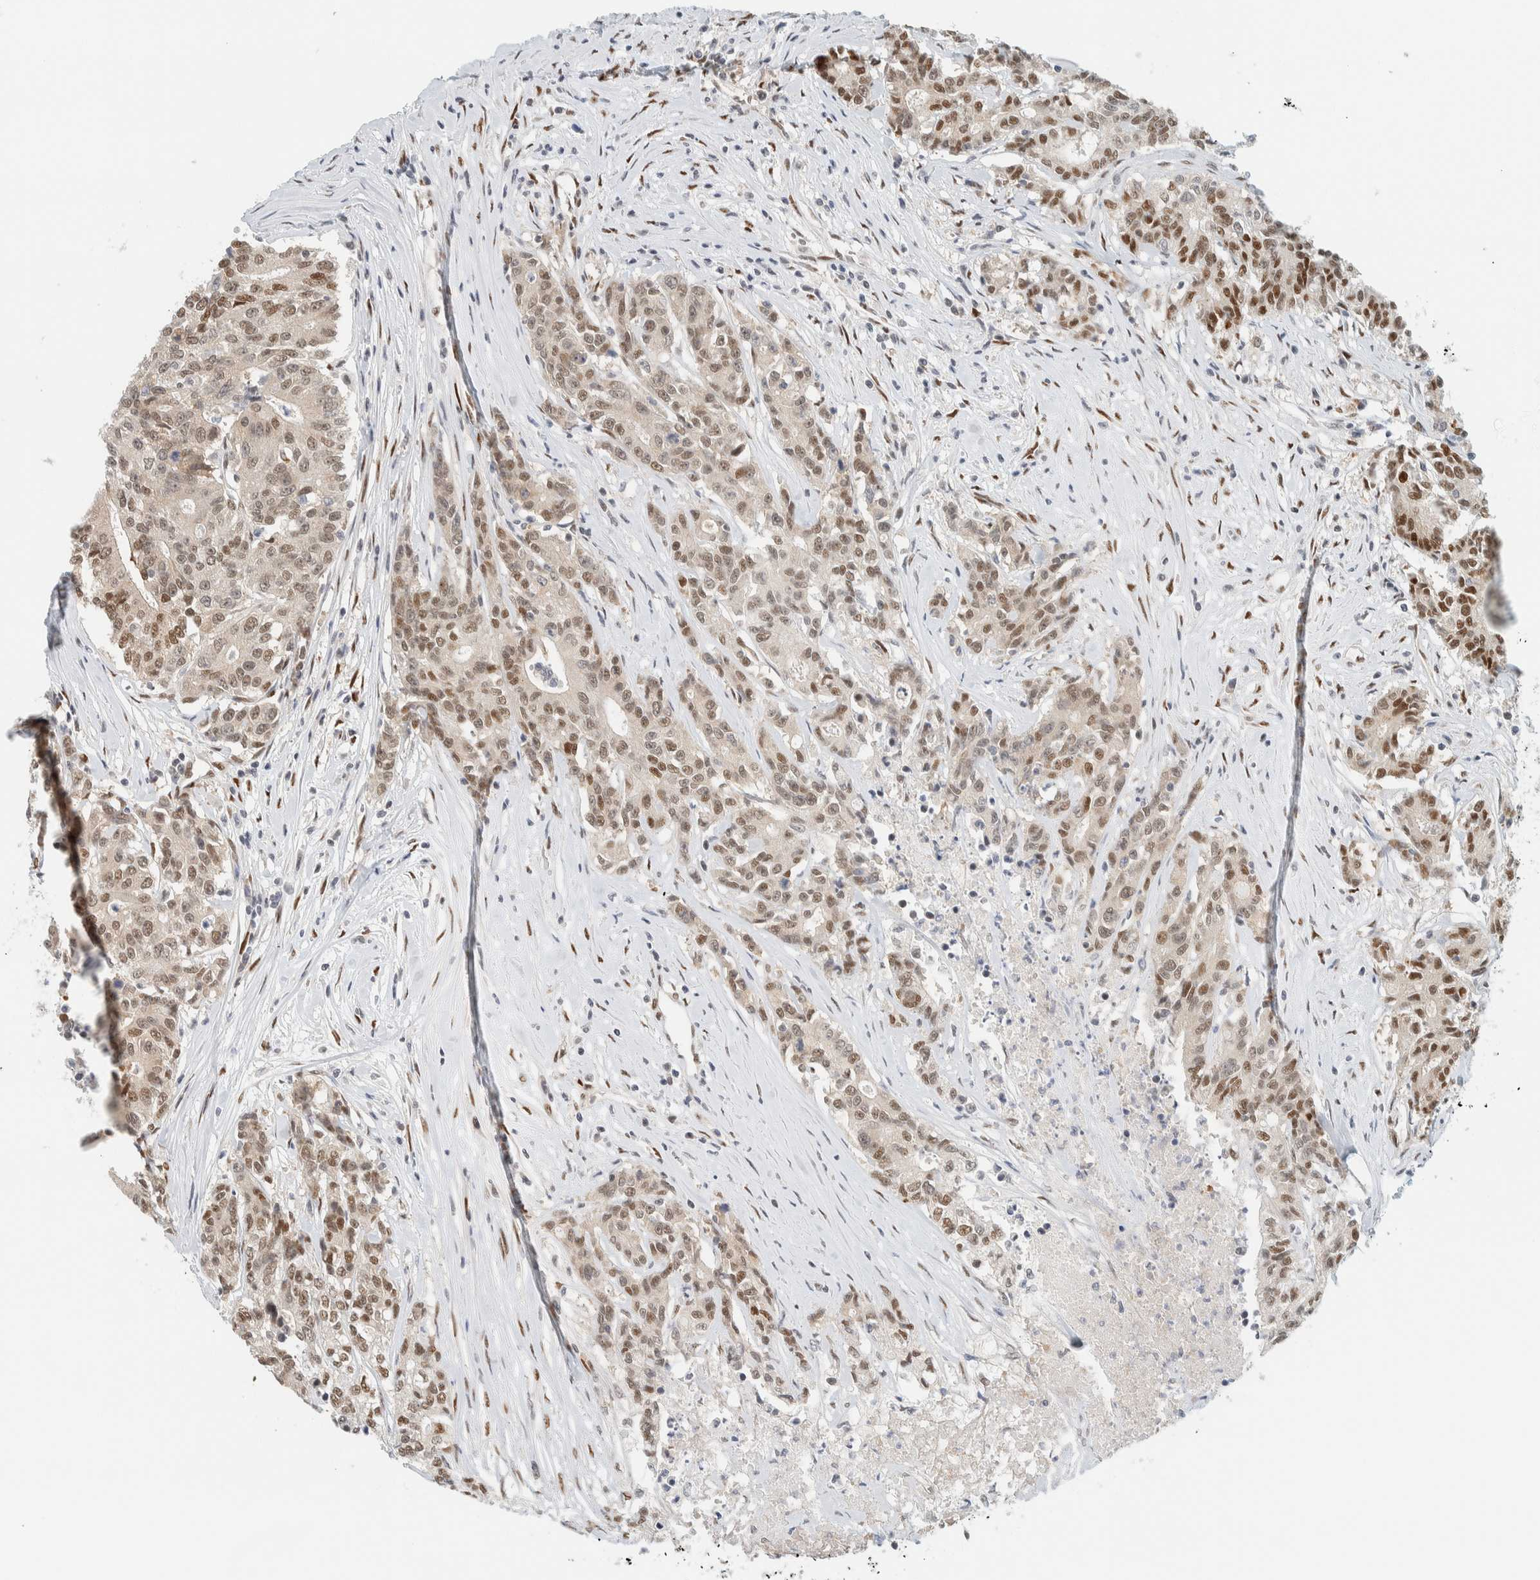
{"staining": {"intensity": "moderate", "quantity": "25%-75%", "location": "nuclear"}, "tissue": "colorectal cancer", "cell_type": "Tumor cells", "image_type": "cancer", "snomed": [{"axis": "morphology", "description": "Adenocarcinoma, NOS"}, {"axis": "topography", "description": "Colon"}], "caption": "Immunohistochemistry image of neoplastic tissue: colorectal cancer (adenocarcinoma) stained using immunohistochemistry (IHC) exhibits medium levels of moderate protein expression localized specifically in the nuclear of tumor cells, appearing as a nuclear brown color.", "gene": "ZNF683", "patient": {"sex": "female", "age": 77}}